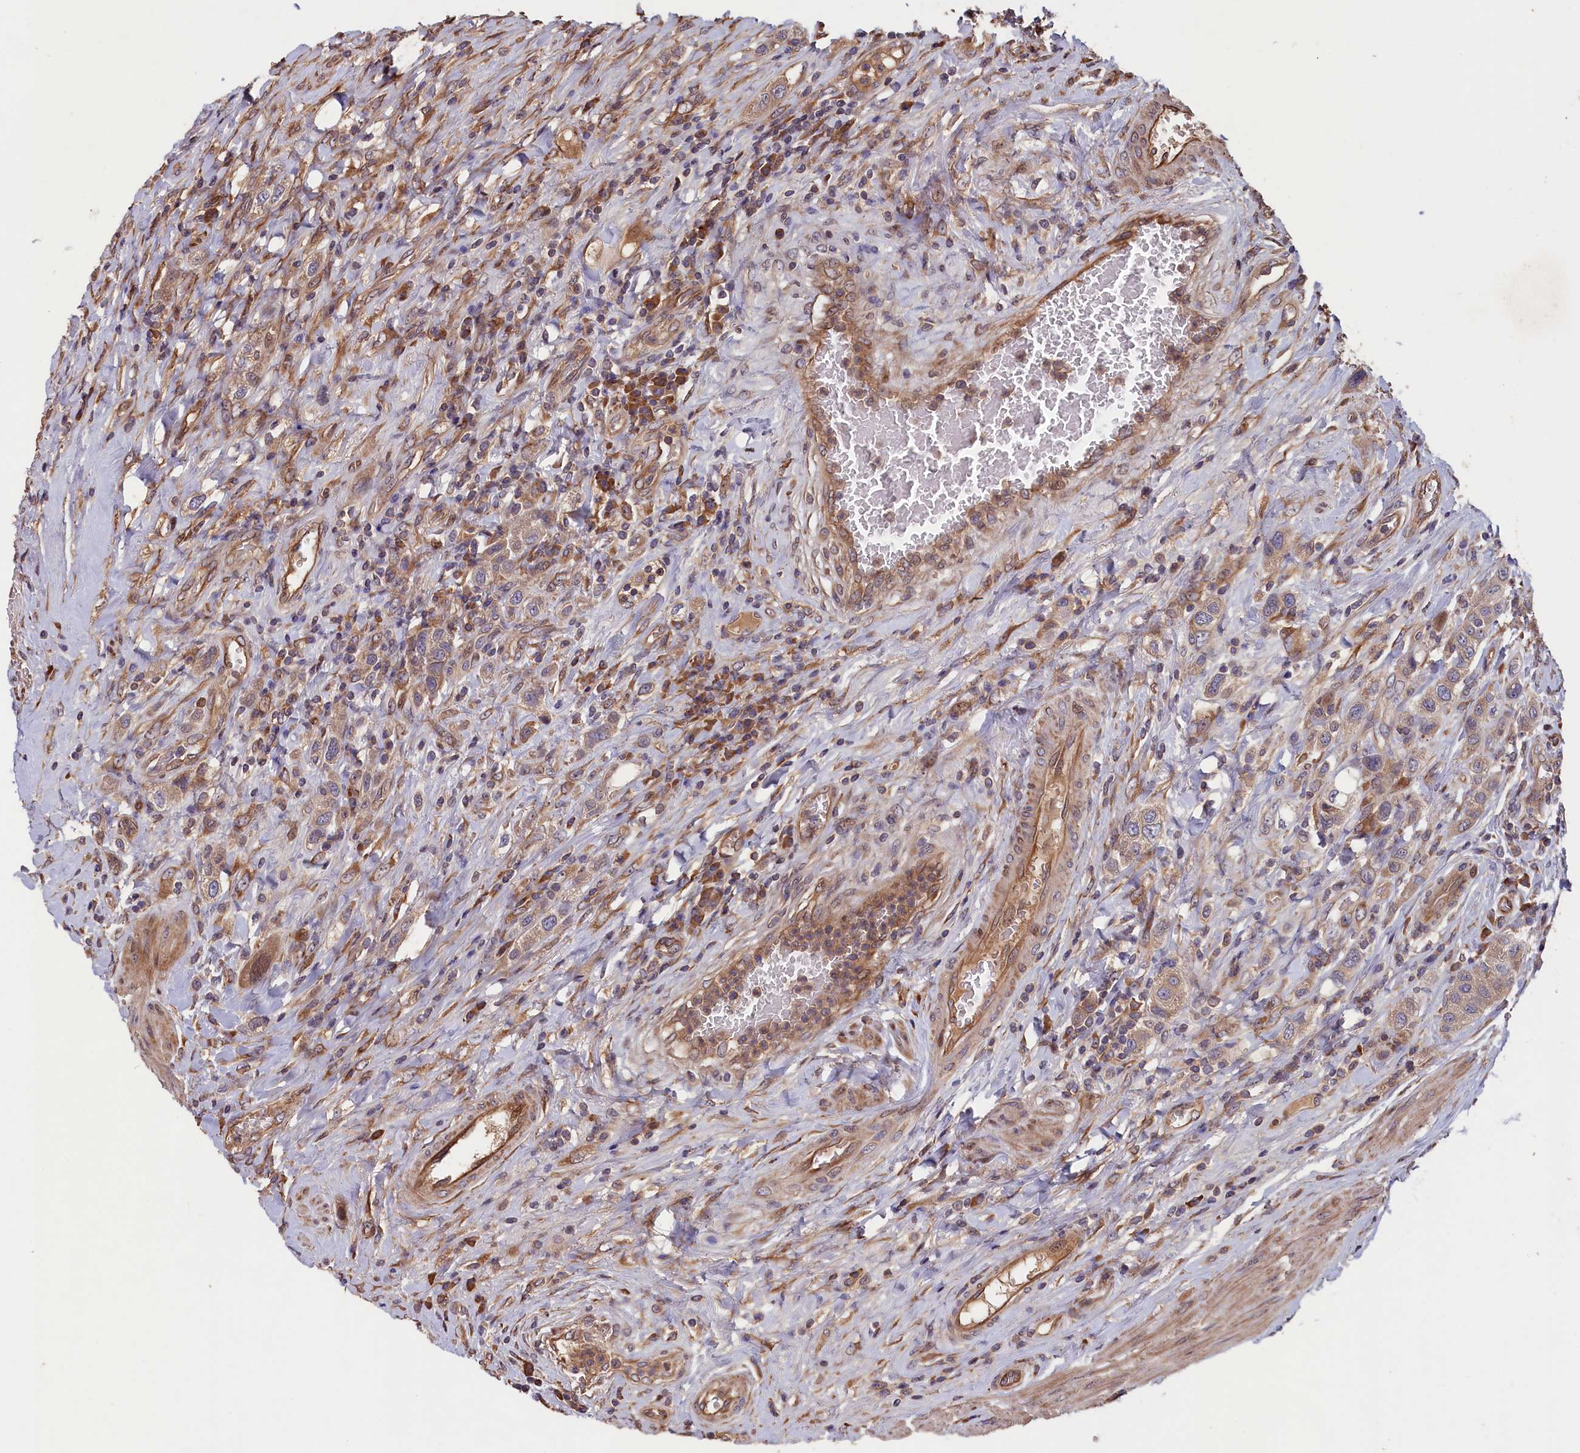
{"staining": {"intensity": "weak", "quantity": ">75%", "location": "cytoplasmic/membranous"}, "tissue": "urothelial cancer", "cell_type": "Tumor cells", "image_type": "cancer", "snomed": [{"axis": "morphology", "description": "Urothelial carcinoma, High grade"}, {"axis": "topography", "description": "Urinary bladder"}], "caption": "IHC image of neoplastic tissue: urothelial cancer stained using IHC displays low levels of weak protein expression localized specifically in the cytoplasmic/membranous of tumor cells, appearing as a cytoplasmic/membranous brown color.", "gene": "GREB1L", "patient": {"sex": "male", "age": 50}}